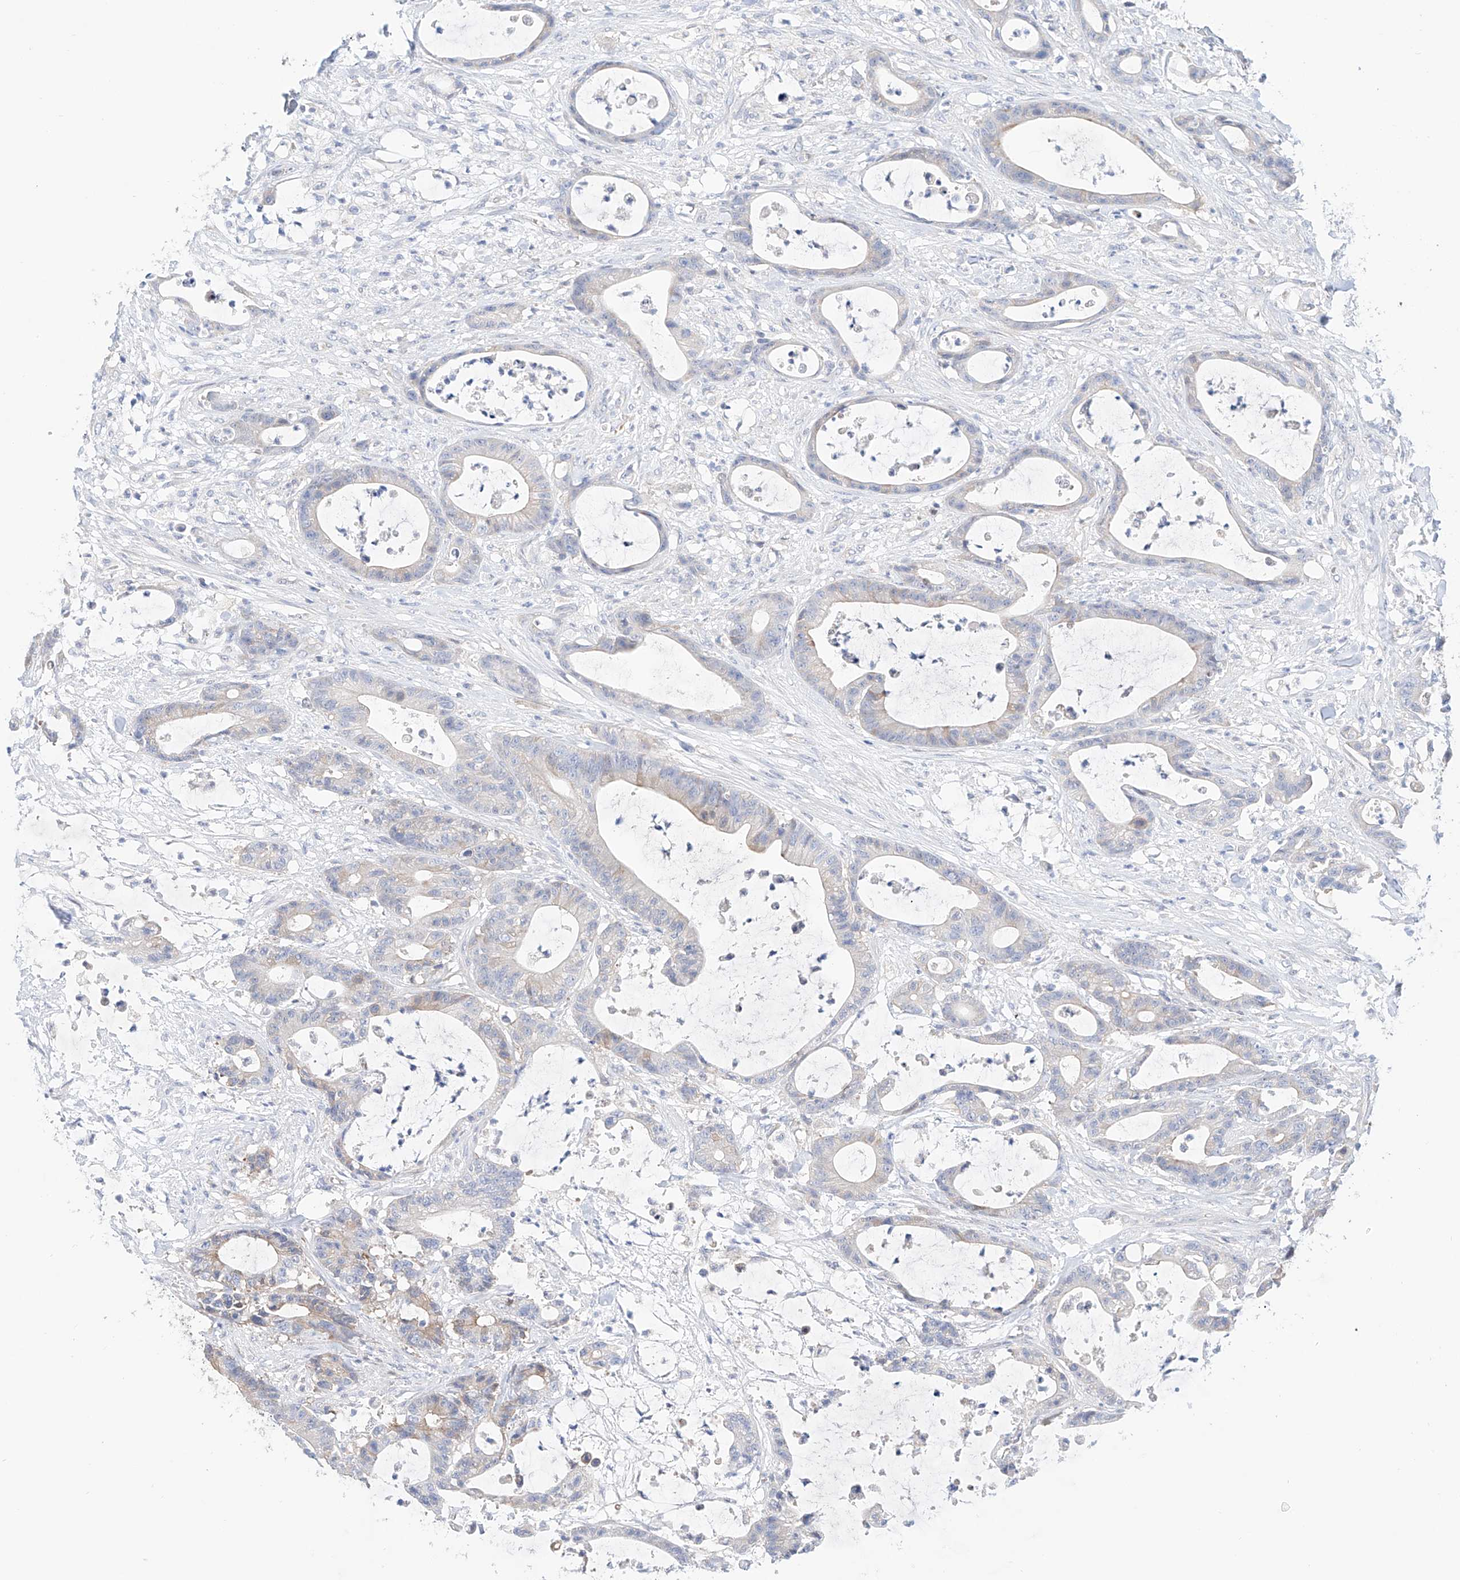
{"staining": {"intensity": "negative", "quantity": "none", "location": "none"}, "tissue": "colorectal cancer", "cell_type": "Tumor cells", "image_type": "cancer", "snomed": [{"axis": "morphology", "description": "Adenocarcinoma, NOS"}, {"axis": "topography", "description": "Colon"}], "caption": "This is an immunohistochemistry (IHC) image of colorectal cancer. There is no expression in tumor cells.", "gene": "PGGT1B", "patient": {"sex": "female", "age": 84}}